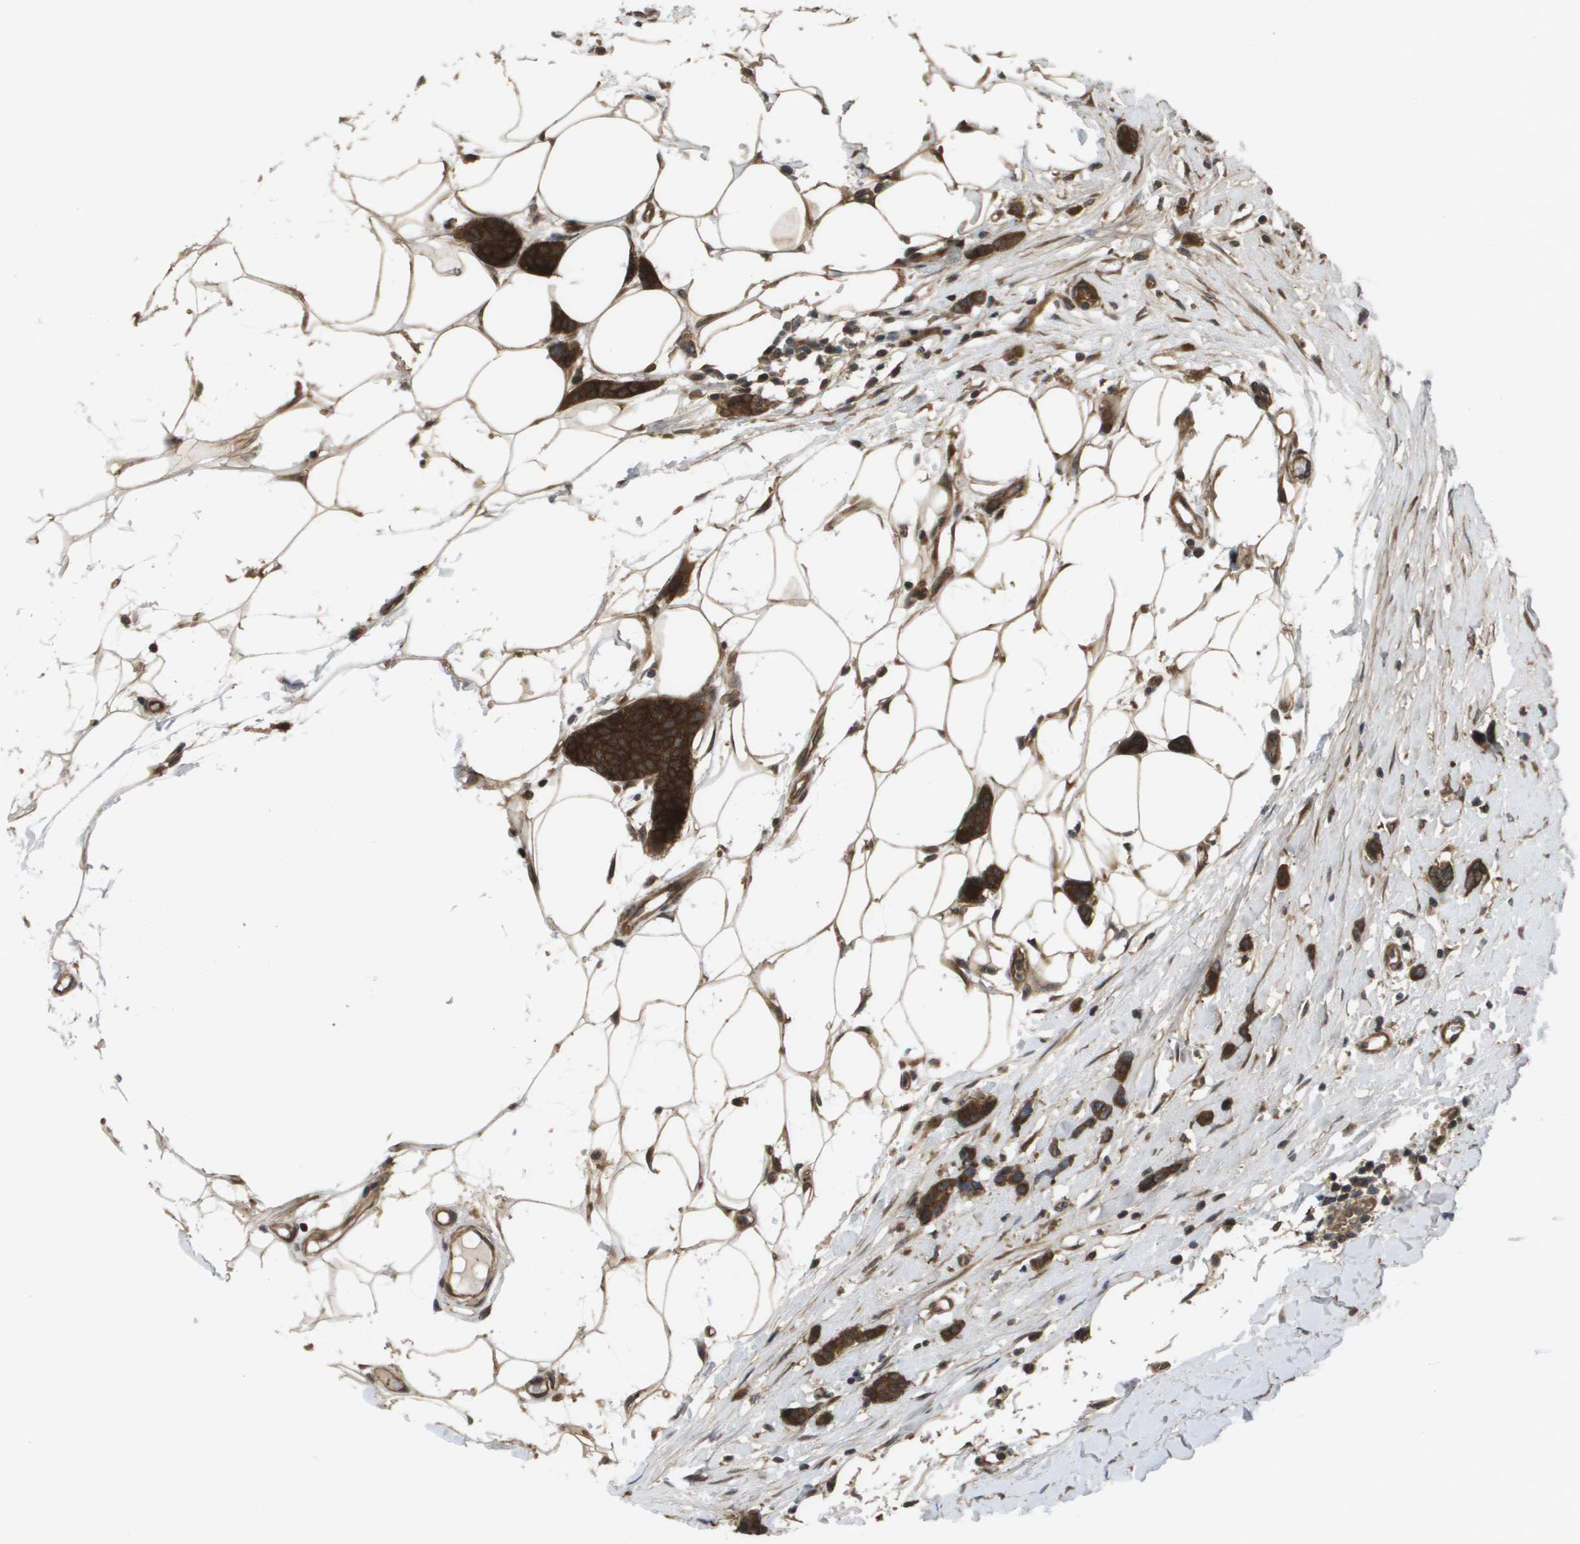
{"staining": {"intensity": "strong", "quantity": ">75%", "location": "cytoplasmic/membranous"}, "tissue": "breast cancer", "cell_type": "Tumor cells", "image_type": "cancer", "snomed": [{"axis": "morphology", "description": "Lobular carcinoma"}, {"axis": "topography", "description": "Skin"}, {"axis": "topography", "description": "Breast"}], "caption": "A brown stain highlights strong cytoplasmic/membranous positivity of a protein in human breast lobular carcinoma tumor cells.", "gene": "CTPS2", "patient": {"sex": "female", "age": 46}}